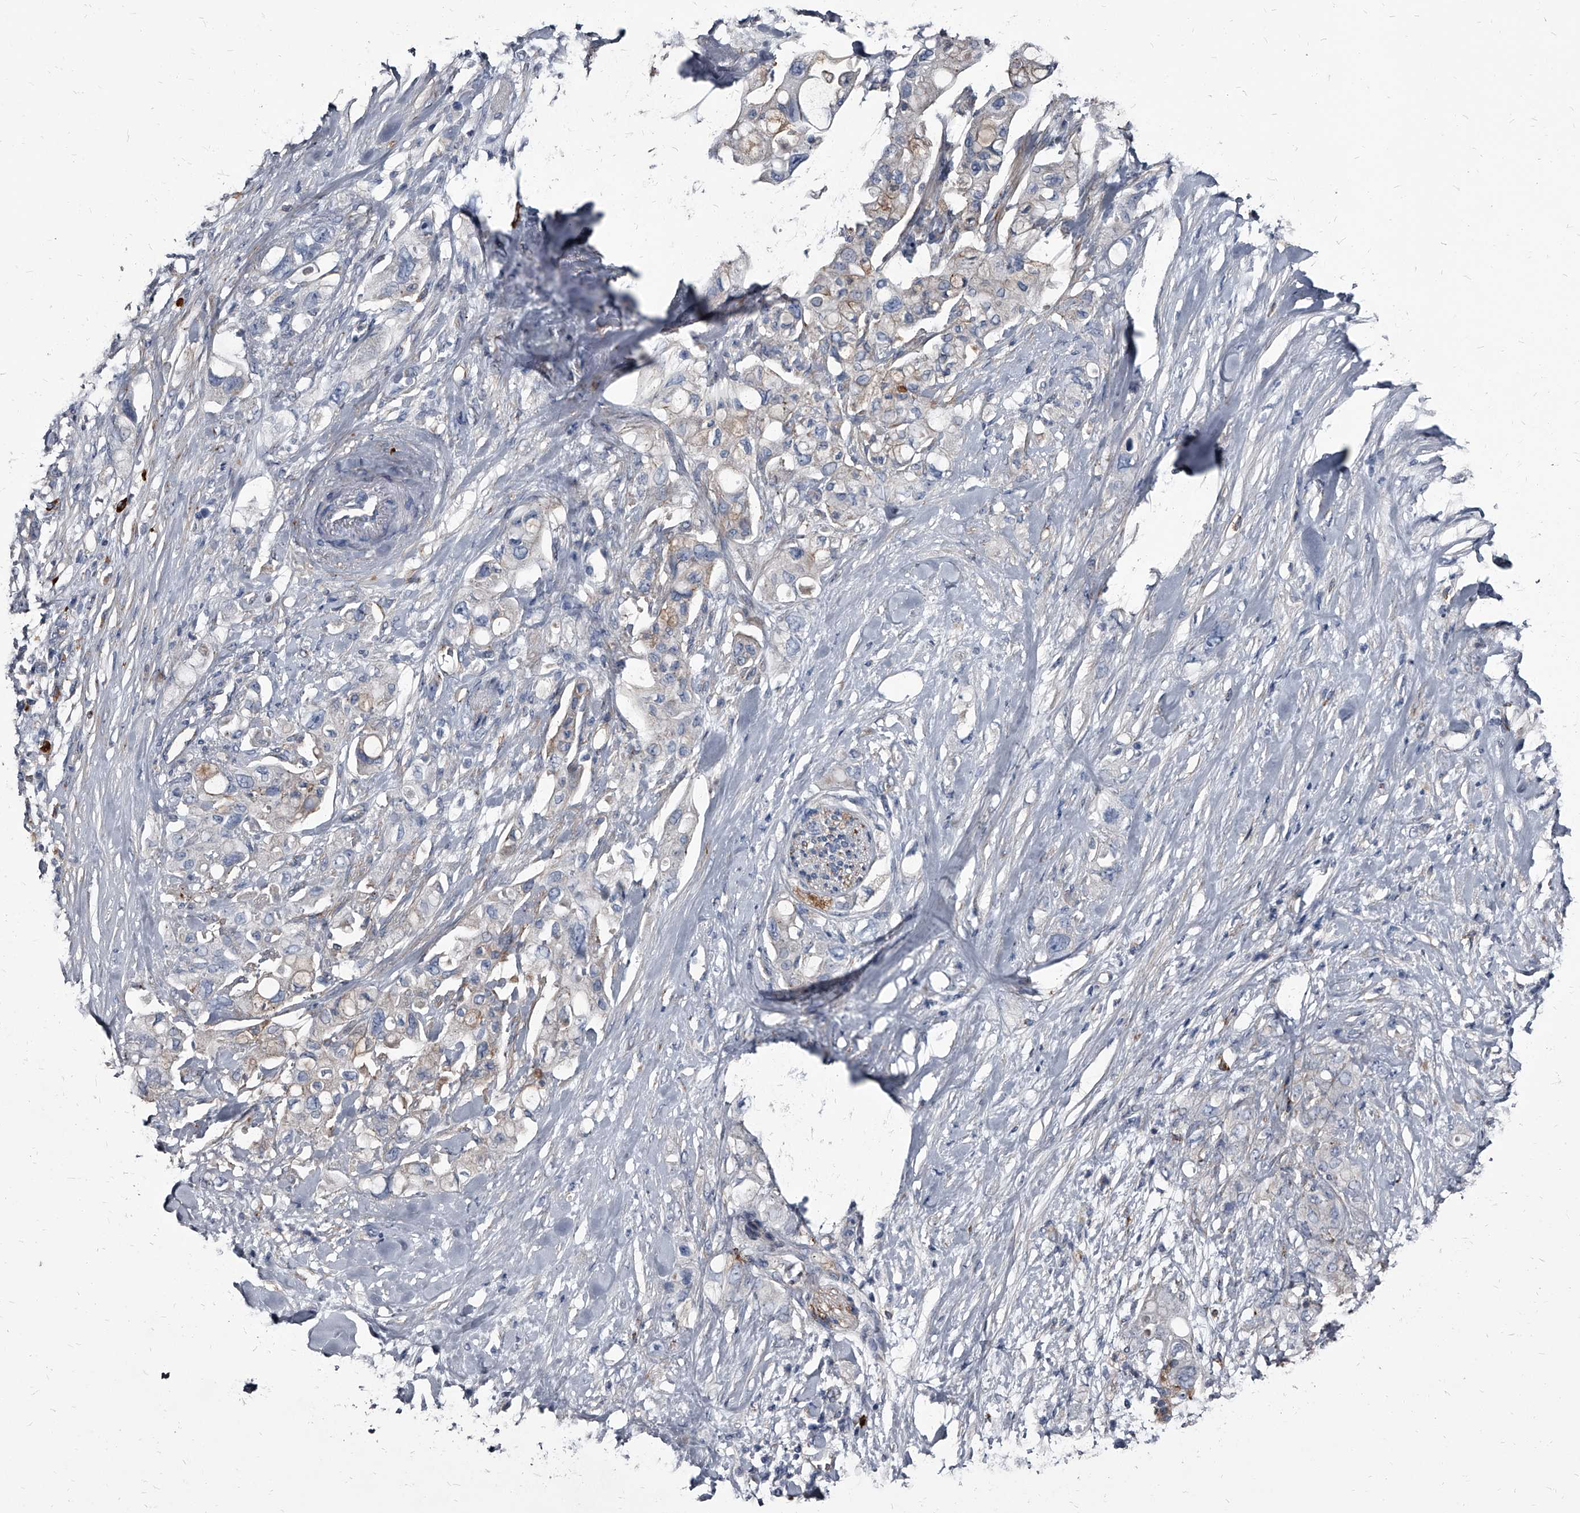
{"staining": {"intensity": "negative", "quantity": "none", "location": "none"}, "tissue": "pancreatic cancer", "cell_type": "Tumor cells", "image_type": "cancer", "snomed": [{"axis": "morphology", "description": "Adenocarcinoma, NOS"}, {"axis": "topography", "description": "Pancreas"}], "caption": "Immunohistochemistry (IHC) of human pancreatic adenocarcinoma demonstrates no expression in tumor cells.", "gene": "PGLYRP3", "patient": {"sex": "female", "age": 56}}